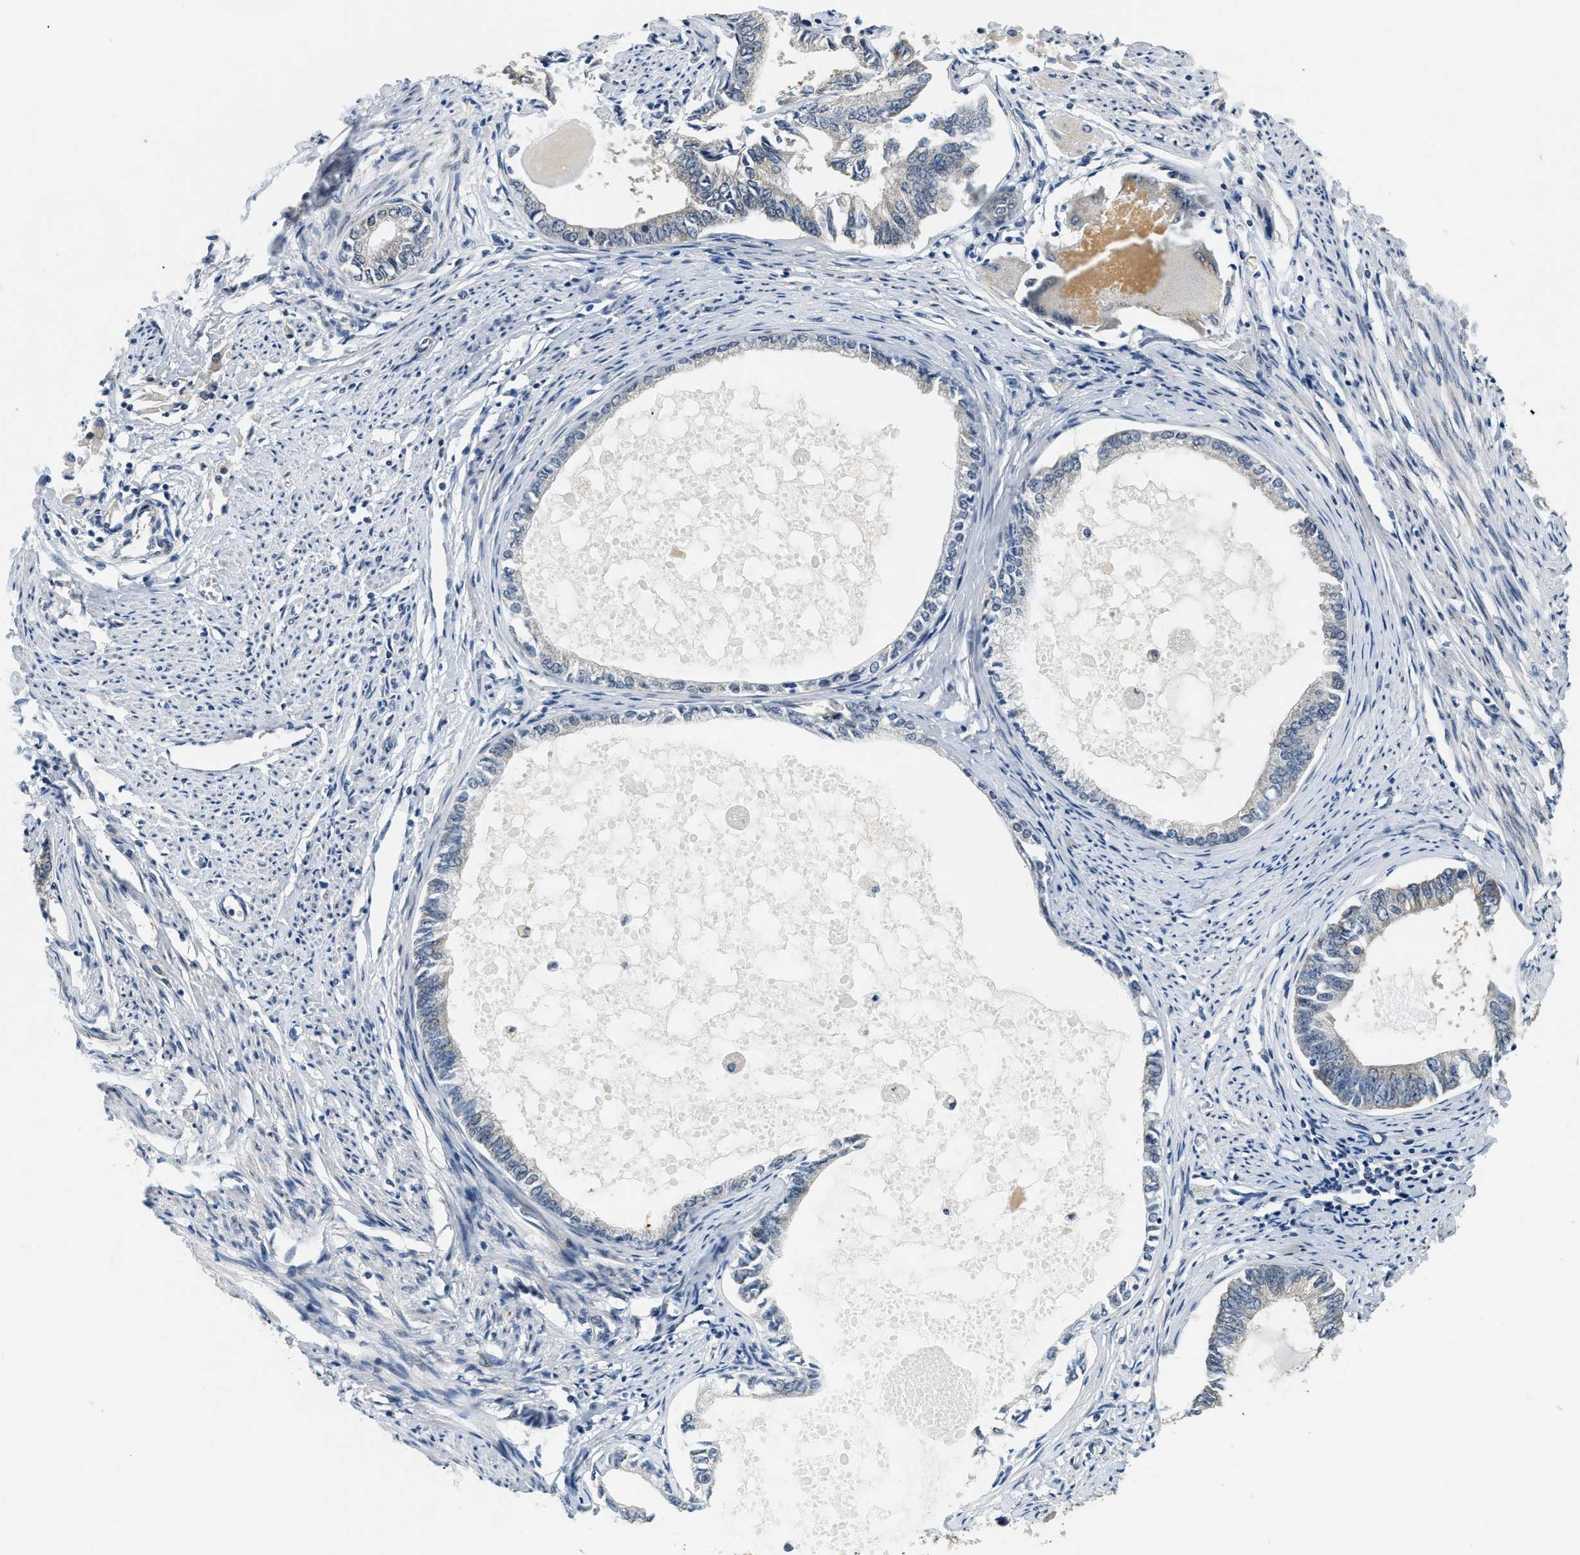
{"staining": {"intensity": "negative", "quantity": "none", "location": "none"}, "tissue": "endometrial cancer", "cell_type": "Tumor cells", "image_type": "cancer", "snomed": [{"axis": "morphology", "description": "Adenocarcinoma, NOS"}, {"axis": "topography", "description": "Endometrium"}], "caption": "IHC image of endometrial cancer stained for a protein (brown), which exhibits no positivity in tumor cells.", "gene": "YAE1", "patient": {"sex": "female", "age": 86}}